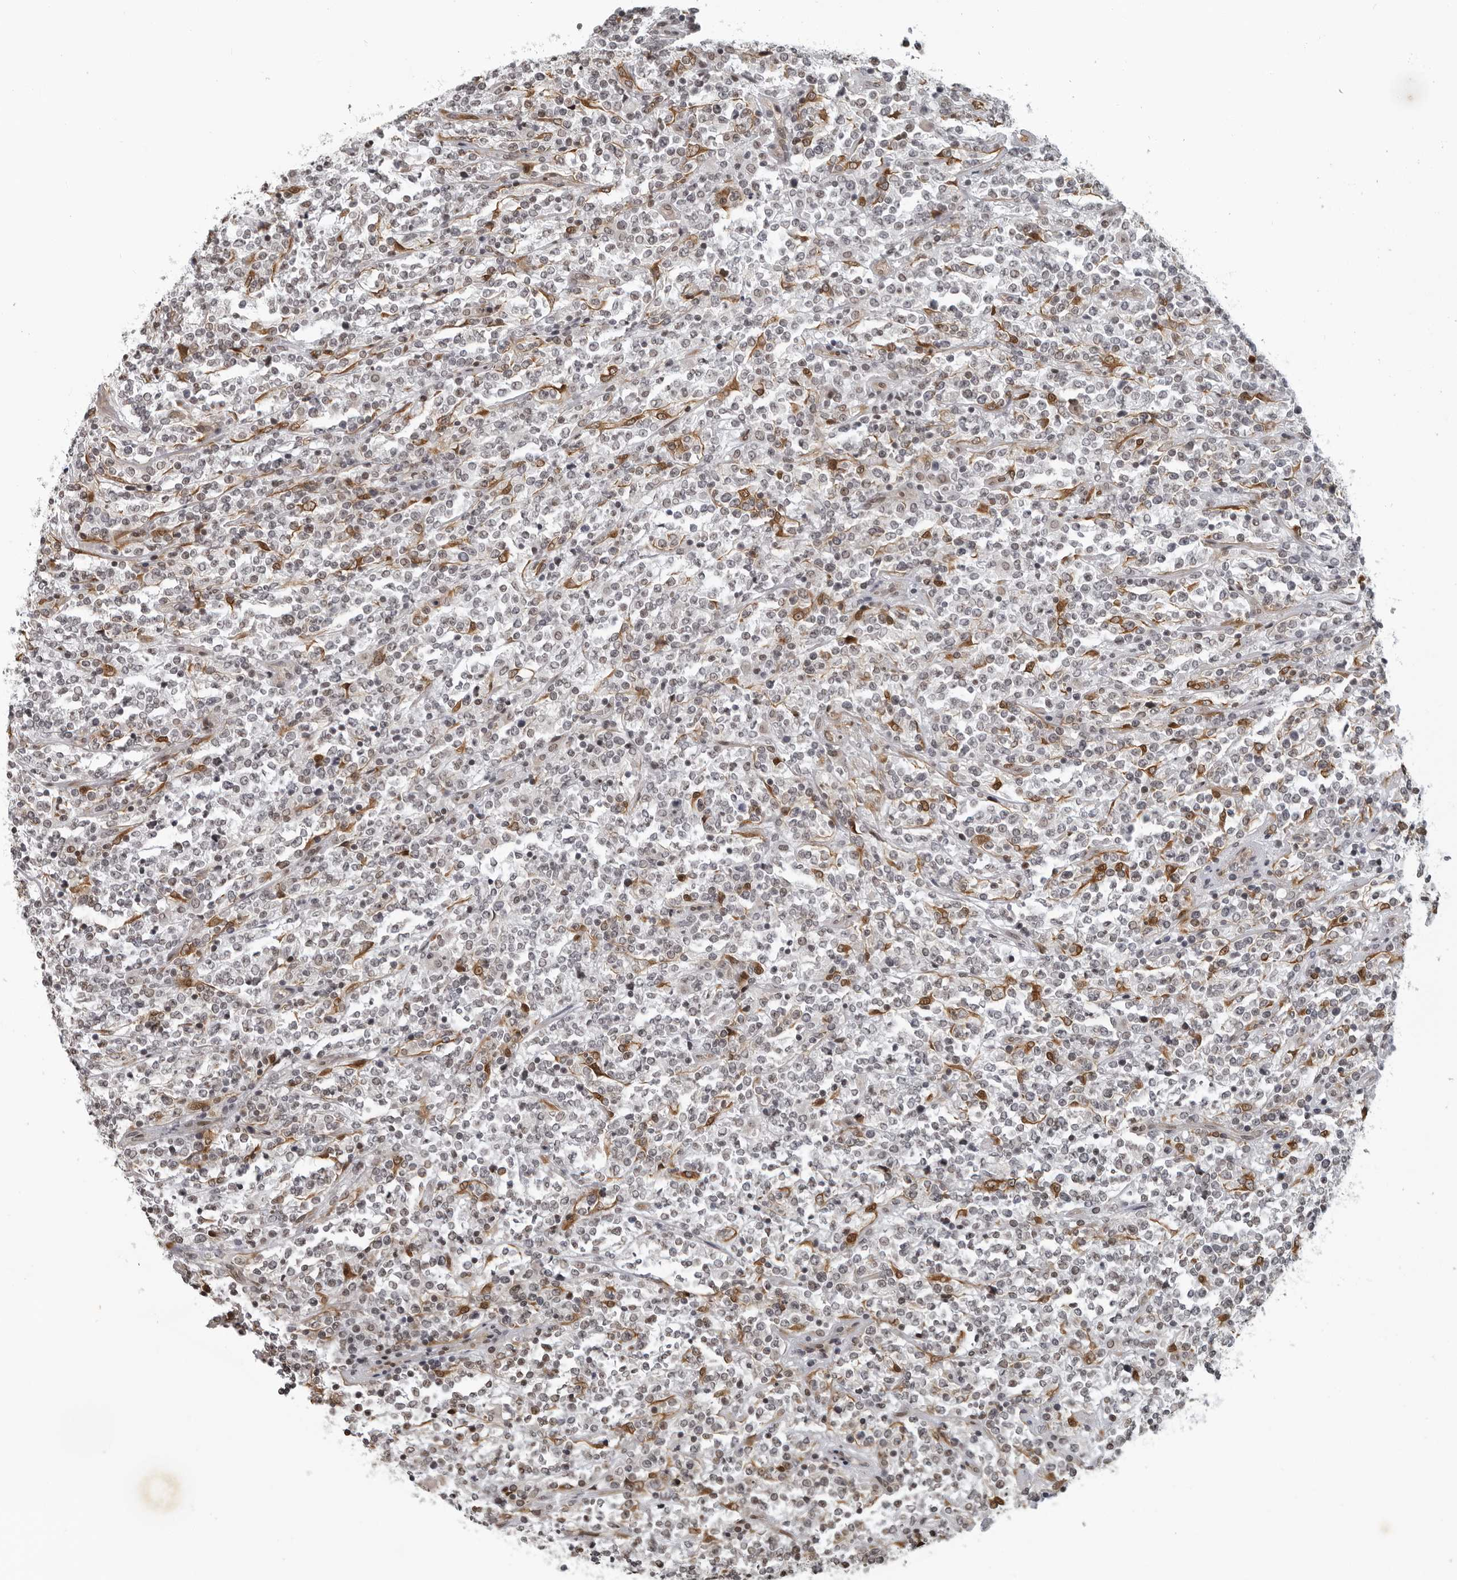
{"staining": {"intensity": "weak", "quantity": "<25%", "location": "nuclear"}, "tissue": "lymphoma", "cell_type": "Tumor cells", "image_type": "cancer", "snomed": [{"axis": "morphology", "description": "Malignant lymphoma, non-Hodgkin's type, High grade"}, {"axis": "topography", "description": "Soft tissue"}], "caption": "This is a histopathology image of immunohistochemistry (IHC) staining of high-grade malignant lymphoma, non-Hodgkin's type, which shows no staining in tumor cells.", "gene": "MAF", "patient": {"sex": "male", "age": 18}}